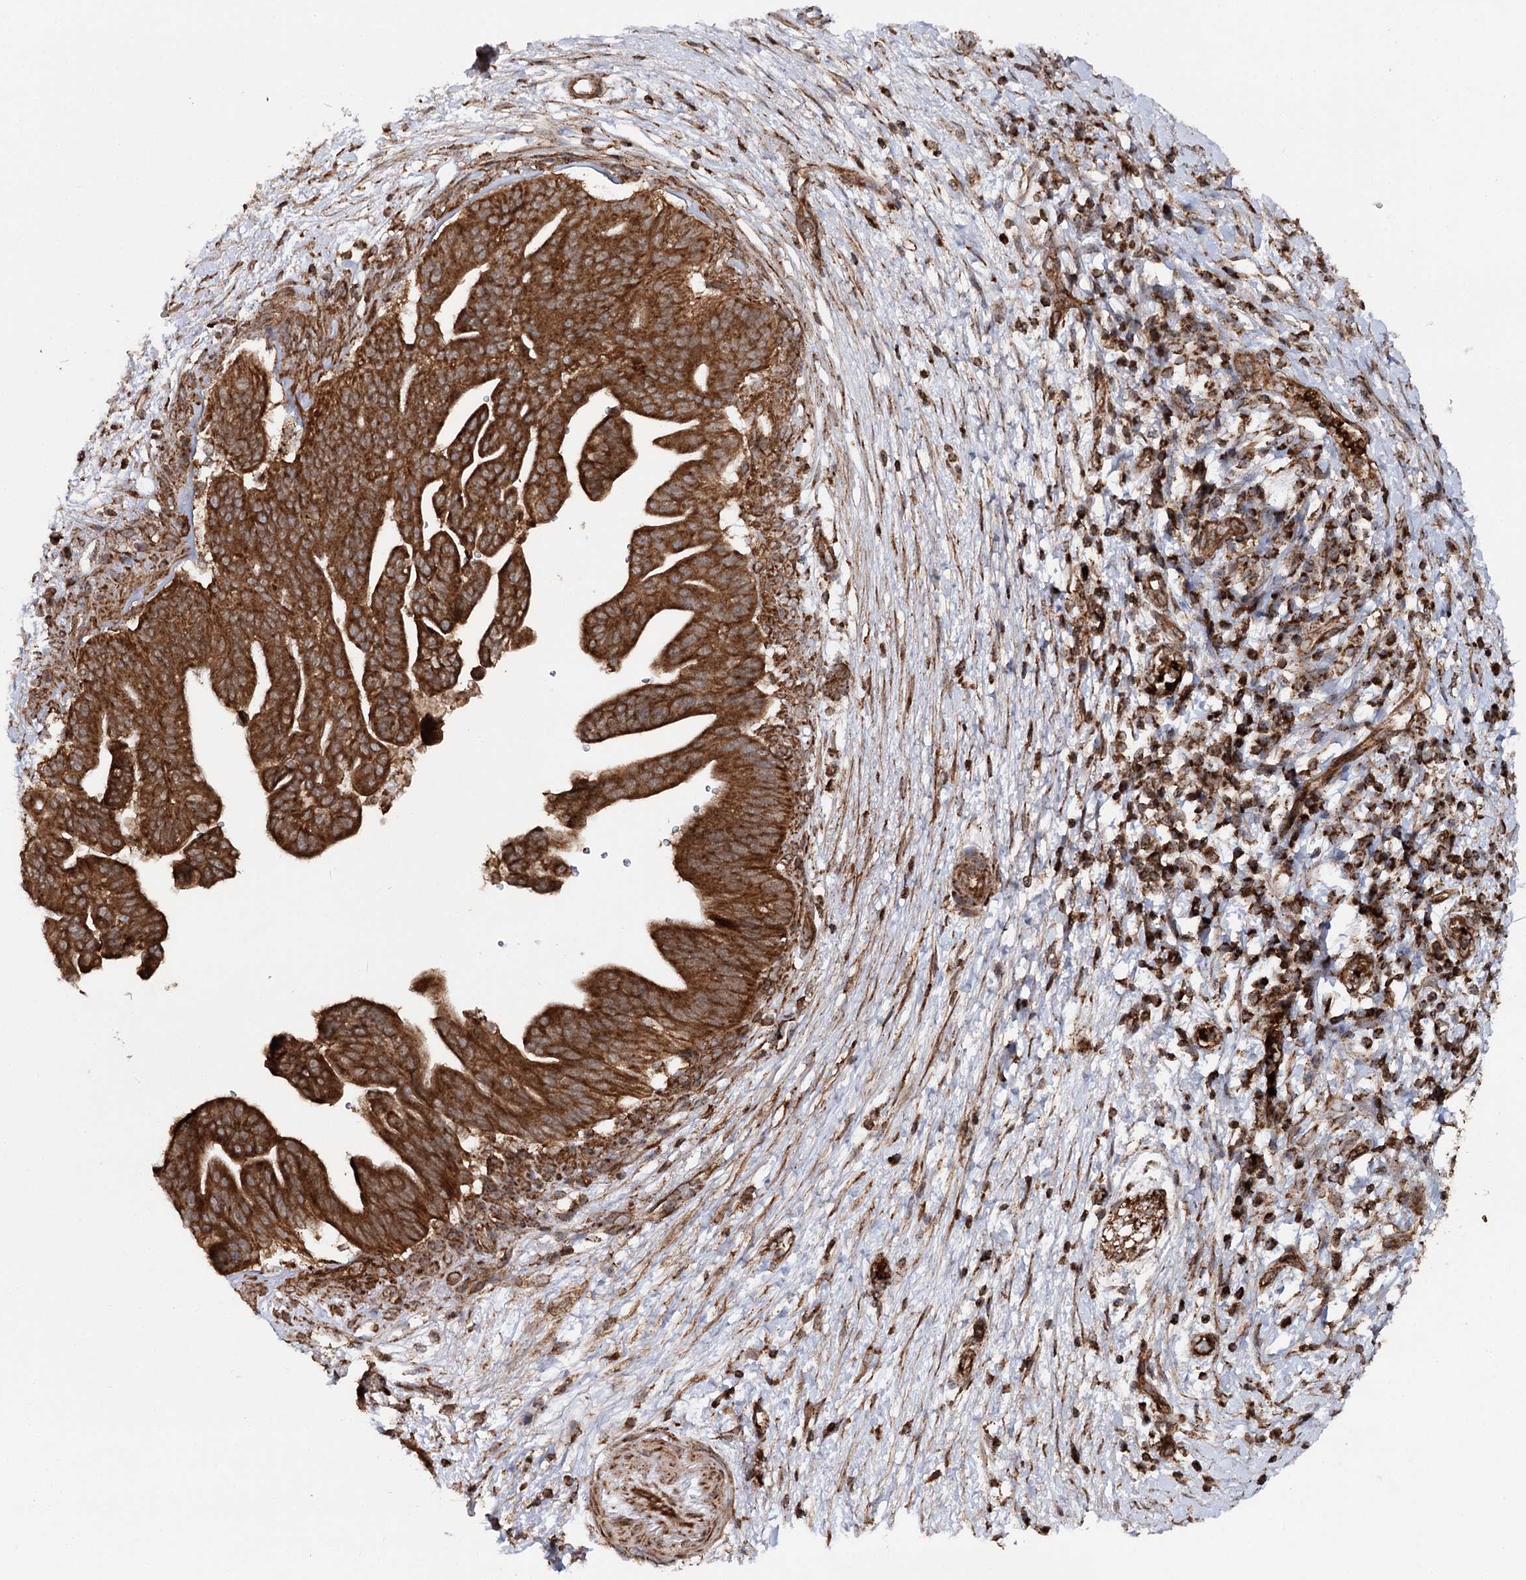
{"staining": {"intensity": "strong", "quantity": ">75%", "location": "cytoplasmic/membranous"}, "tissue": "pancreatic cancer", "cell_type": "Tumor cells", "image_type": "cancer", "snomed": [{"axis": "morphology", "description": "Adenocarcinoma, NOS"}, {"axis": "topography", "description": "Pancreas"}], "caption": "Human pancreatic cancer stained with a protein marker reveals strong staining in tumor cells.", "gene": "FGFR1OP2", "patient": {"sex": "male", "age": 68}}